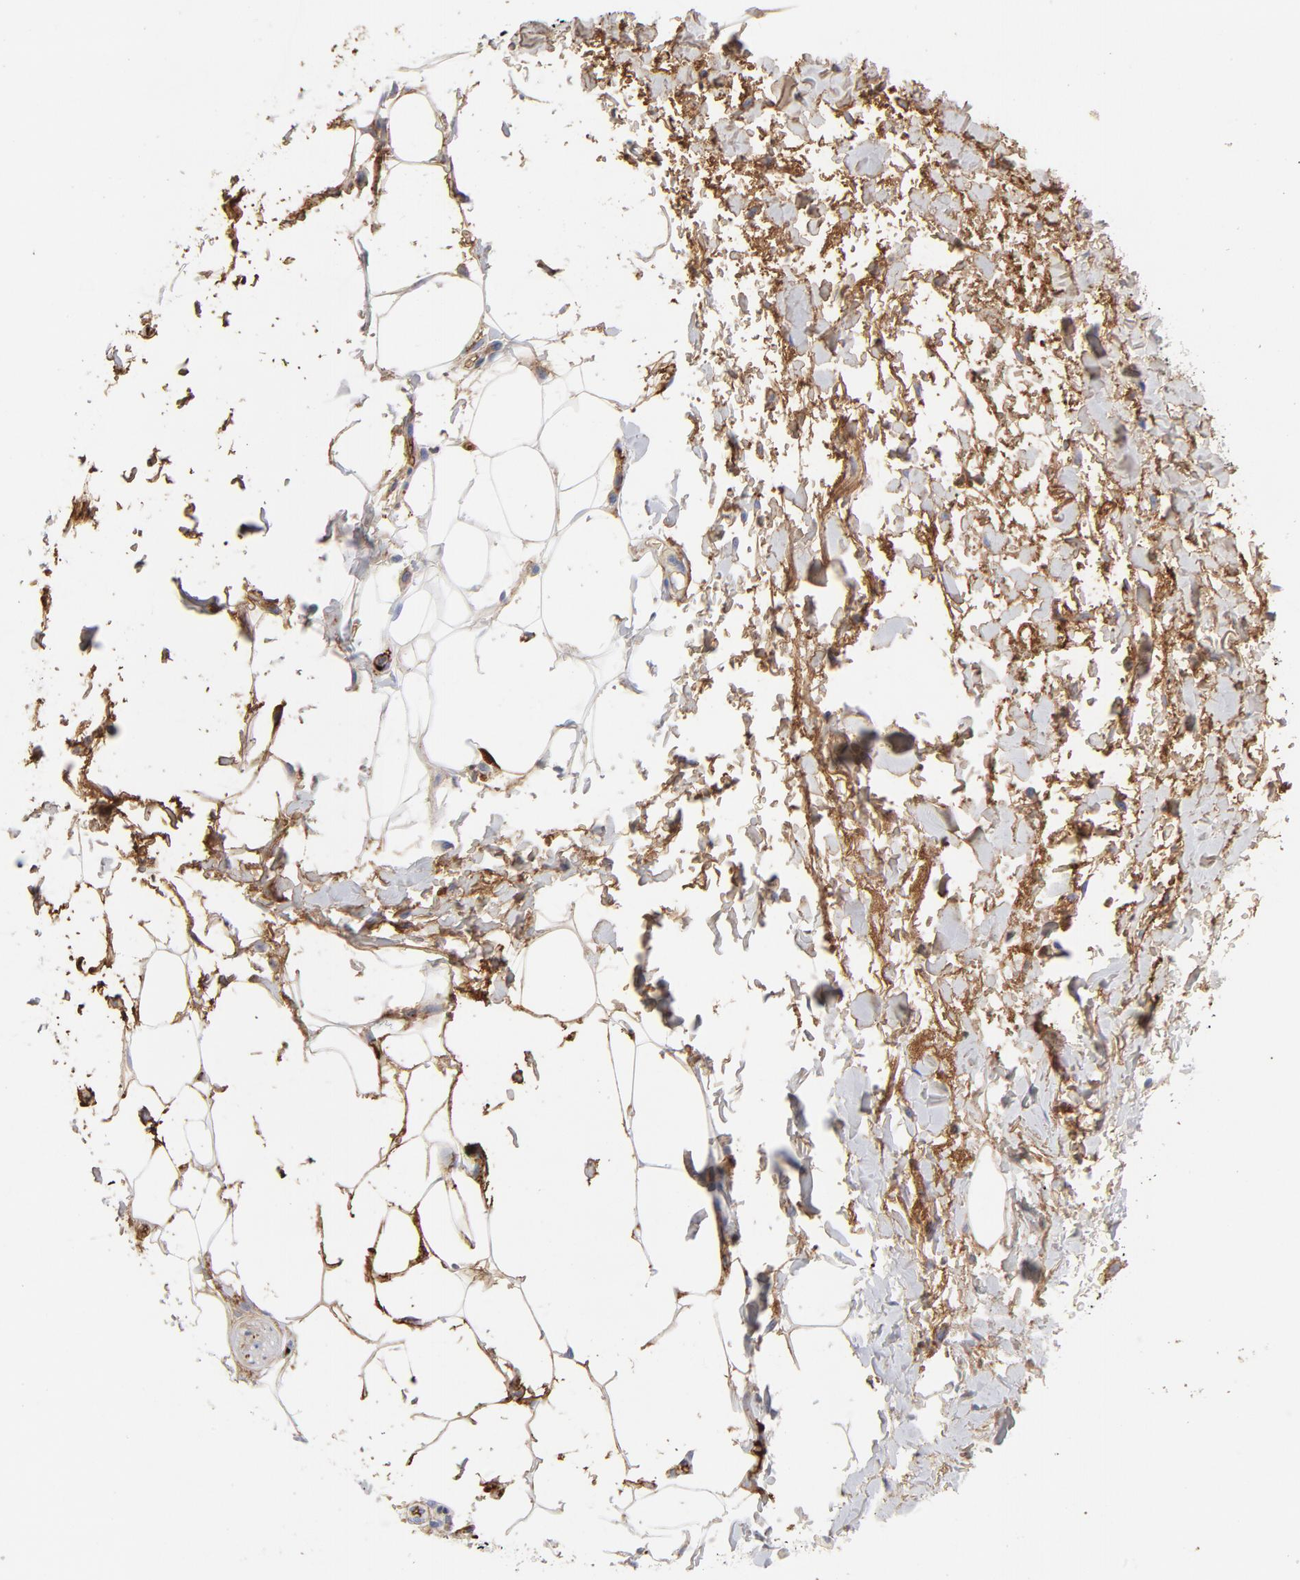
{"staining": {"intensity": "moderate", "quantity": ">75%", "location": "cytoplasmic/membranous"}, "tissue": "adipose tissue", "cell_type": "Adipocytes", "image_type": "normal", "snomed": [{"axis": "morphology", "description": "Normal tissue, NOS"}, {"axis": "topography", "description": "Soft tissue"}, {"axis": "topography", "description": "Peripheral nerve tissue"}], "caption": "Moderate cytoplasmic/membranous expression for a protein is present in approximately >75% of adipocytes of normal adipose tissue using immunohistochemistry.", "gene": "PLAT", "patient": {"sex": "female", "age": 71}}